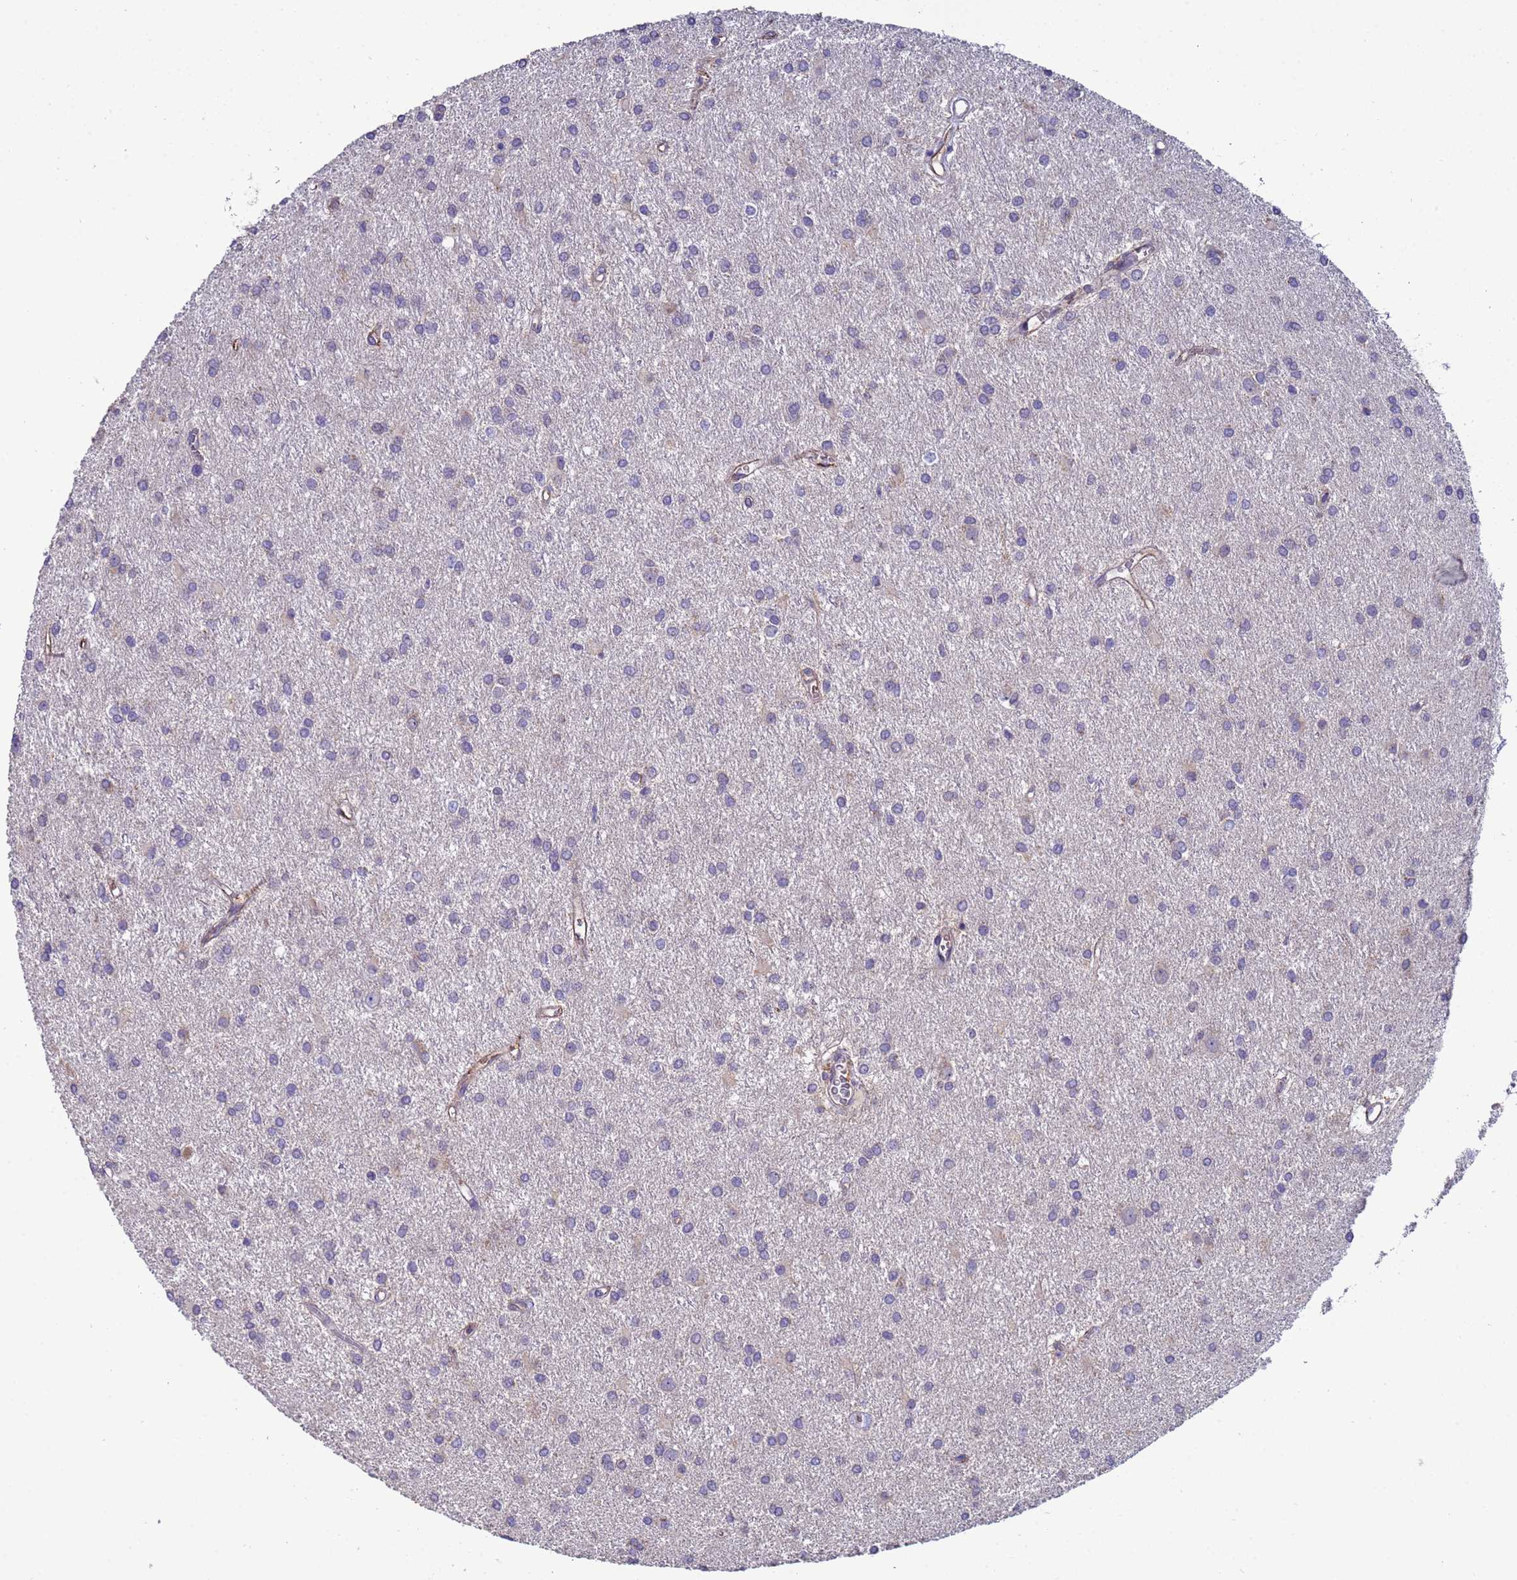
{"staining": {"intensity": "negative", "quantity": "none", "location": "none"}, "tissue": "glioma", "cell_type": "Tumor cells", "image_type": "cancer", "snomed": [{"axis": "morphology", "description": "Glioma, malignant, High grade"}, {"axis": "topography", "description": "Brain"}], "caption": "Tumor cells show no significant expression in glioma.", "gene": "ZNF248", "patient": {"sex": "female", "age": 50}}